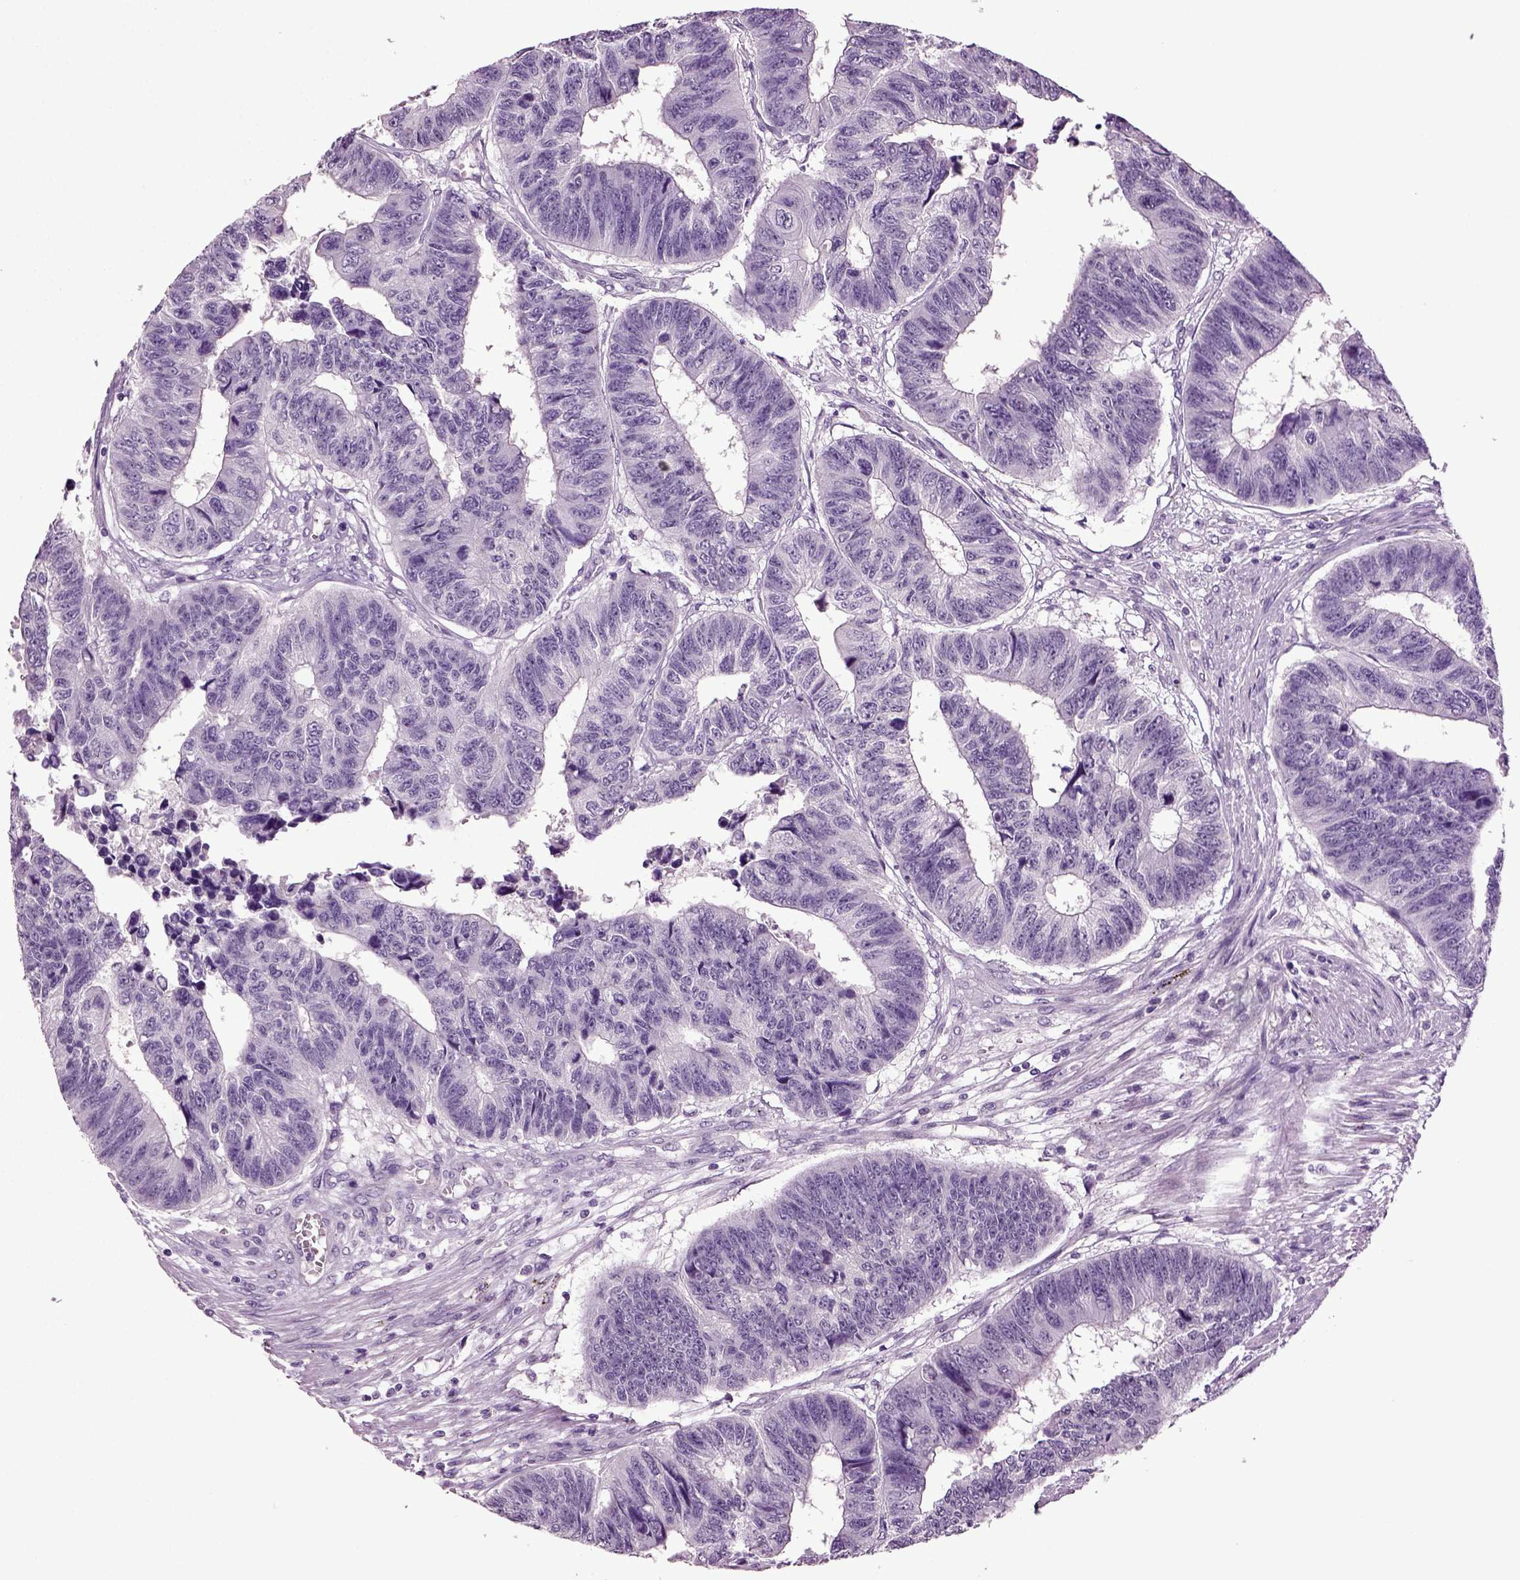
{"staining": {"intensity": "negative", "quantity": "none", "location": "none"}, "tissue": "colorectal cancer", "cell_type": "Tumor cells", "image_type": "cancer", "snomed": [{"axis": "morphology", "description": "Adenocarcinoma, NOS"}, {"axis": "topography", "description": "Rectum"}], "caption": "DAB immunohistochemical staining of colorectal cancer (adenocarcinoma) exhibits no significant staining in tumor cells. (Stains: DAB (3,3'-diaminobenzidine) immunohistochemistry with hematoxylin counter stain, Microscopy: brightfield microscopy at high magnification).", "gene": "SLC17A6", "patient": {"sex": "female", "age": 85}}